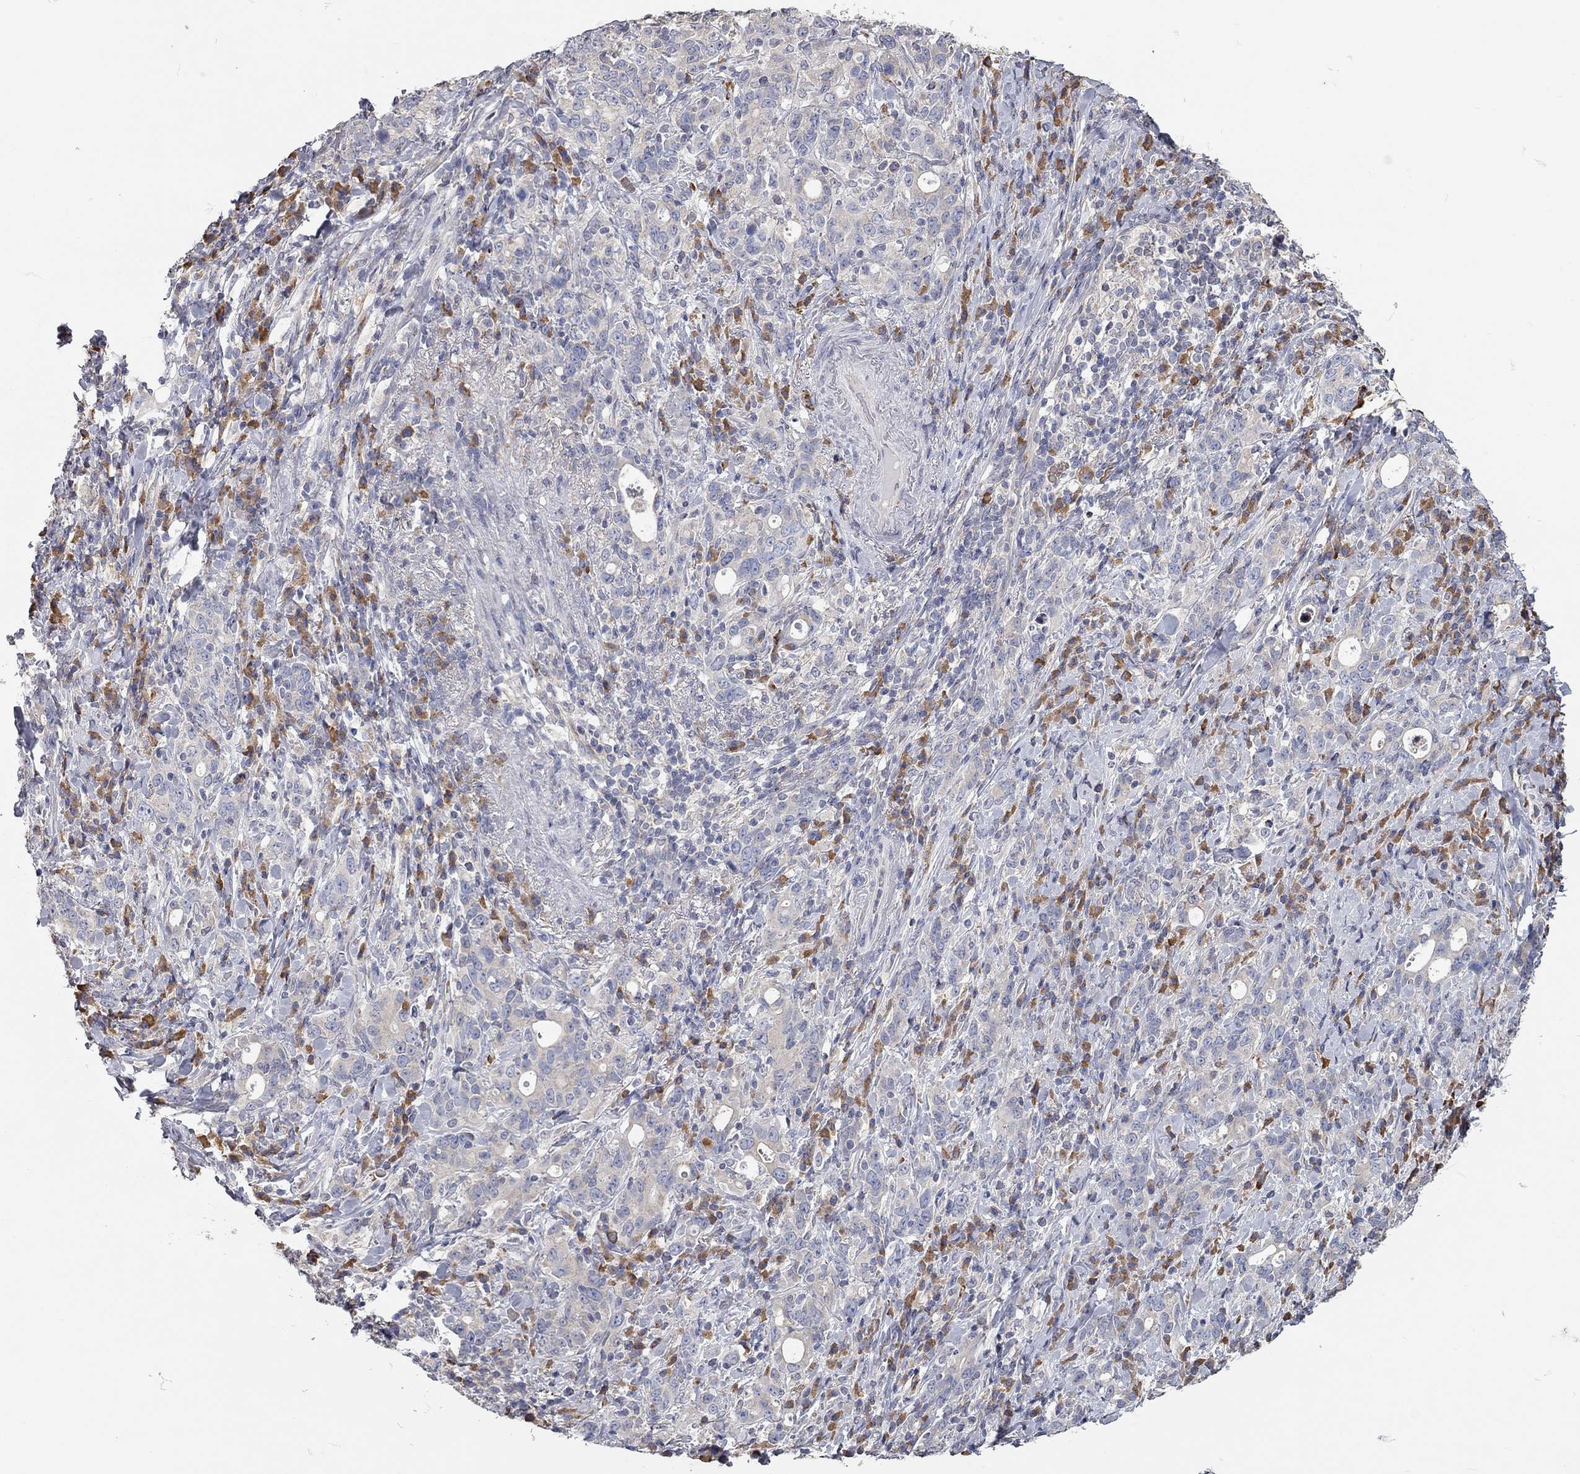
{"staining": {"intensity": "negative", "quantity": "none", "location": "none"}, "tissue": "stomach cancer", "cell_type": "Tumor cells", "image_type": "cancer", "snomed": [{"axis": "morphology", "description": "Adenocarcinoma, NOS"}, {"axis": "topography", "description": "Stomach"}], "caption": "Immunohistochemical staining of human stomach cancer demonstrates no significant positivity in tumor cells. (IHC, brightfield microscopy, high magnification).", "gene": "XAGE2", "patient": {"sex": "male", "age": 79}}